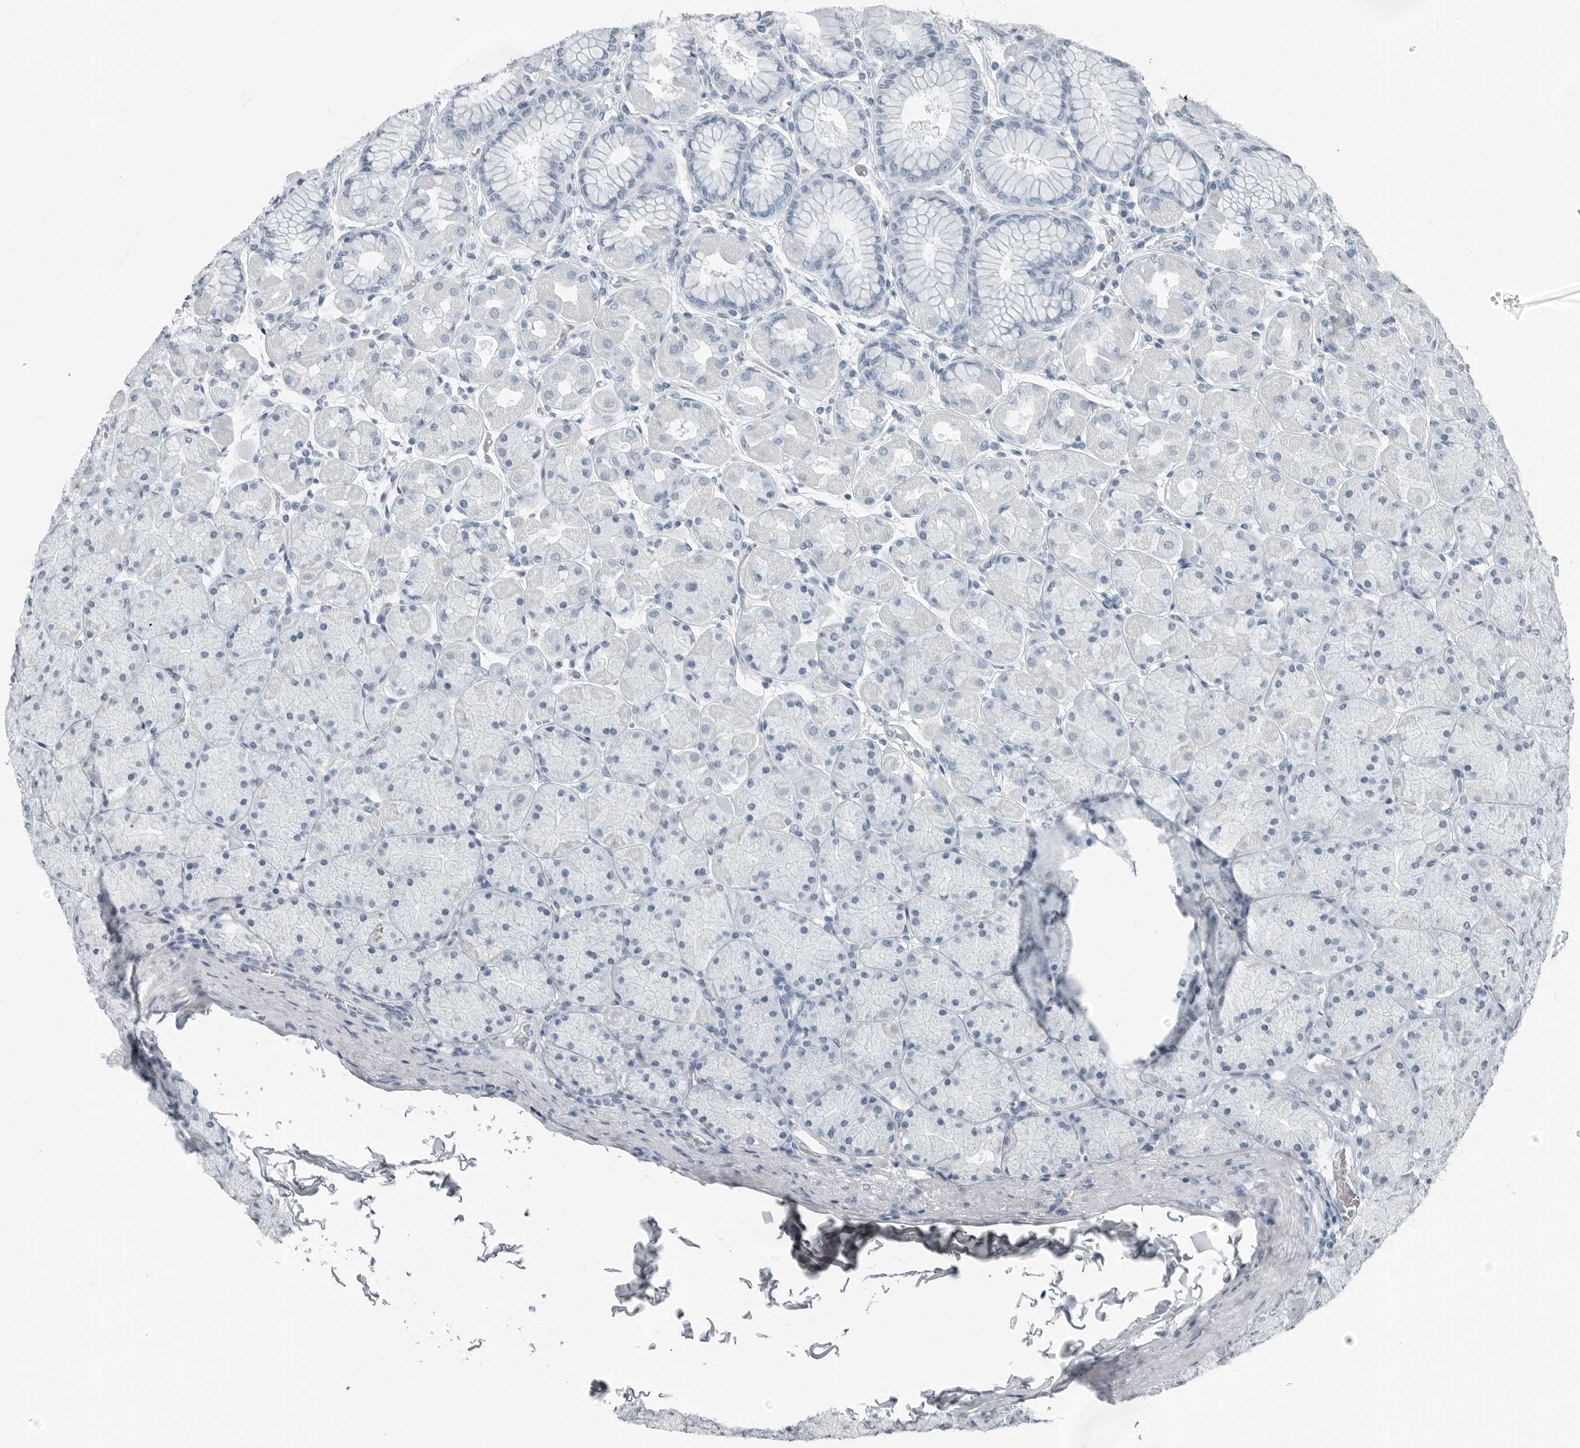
{"staining": {"intensity": "negative", "quantity": "none", "location": "none"}, "tissue": "stomach", "cell_type": "Glandular cells", "image_type": "normal", "snomed": [{"axis": "morphology", "description": "Normal tissue, NOS"}, {"axis": "topography", "description": "Stomach, upper"}], "caption": "Immunohistochemistry (IHC) image of benign stomach: human stomach stained with DAB (3,3'-diaminobenzidine) shows no significant protein positivity in glandular cells. Brightfield microscopy of immunohistochemistry (IHC) stained with DAB (brown) and hematoxylin (blue), captured at high magnification.", "gene": "FABP6", "patient": {"sex": "female", "age": 56}}